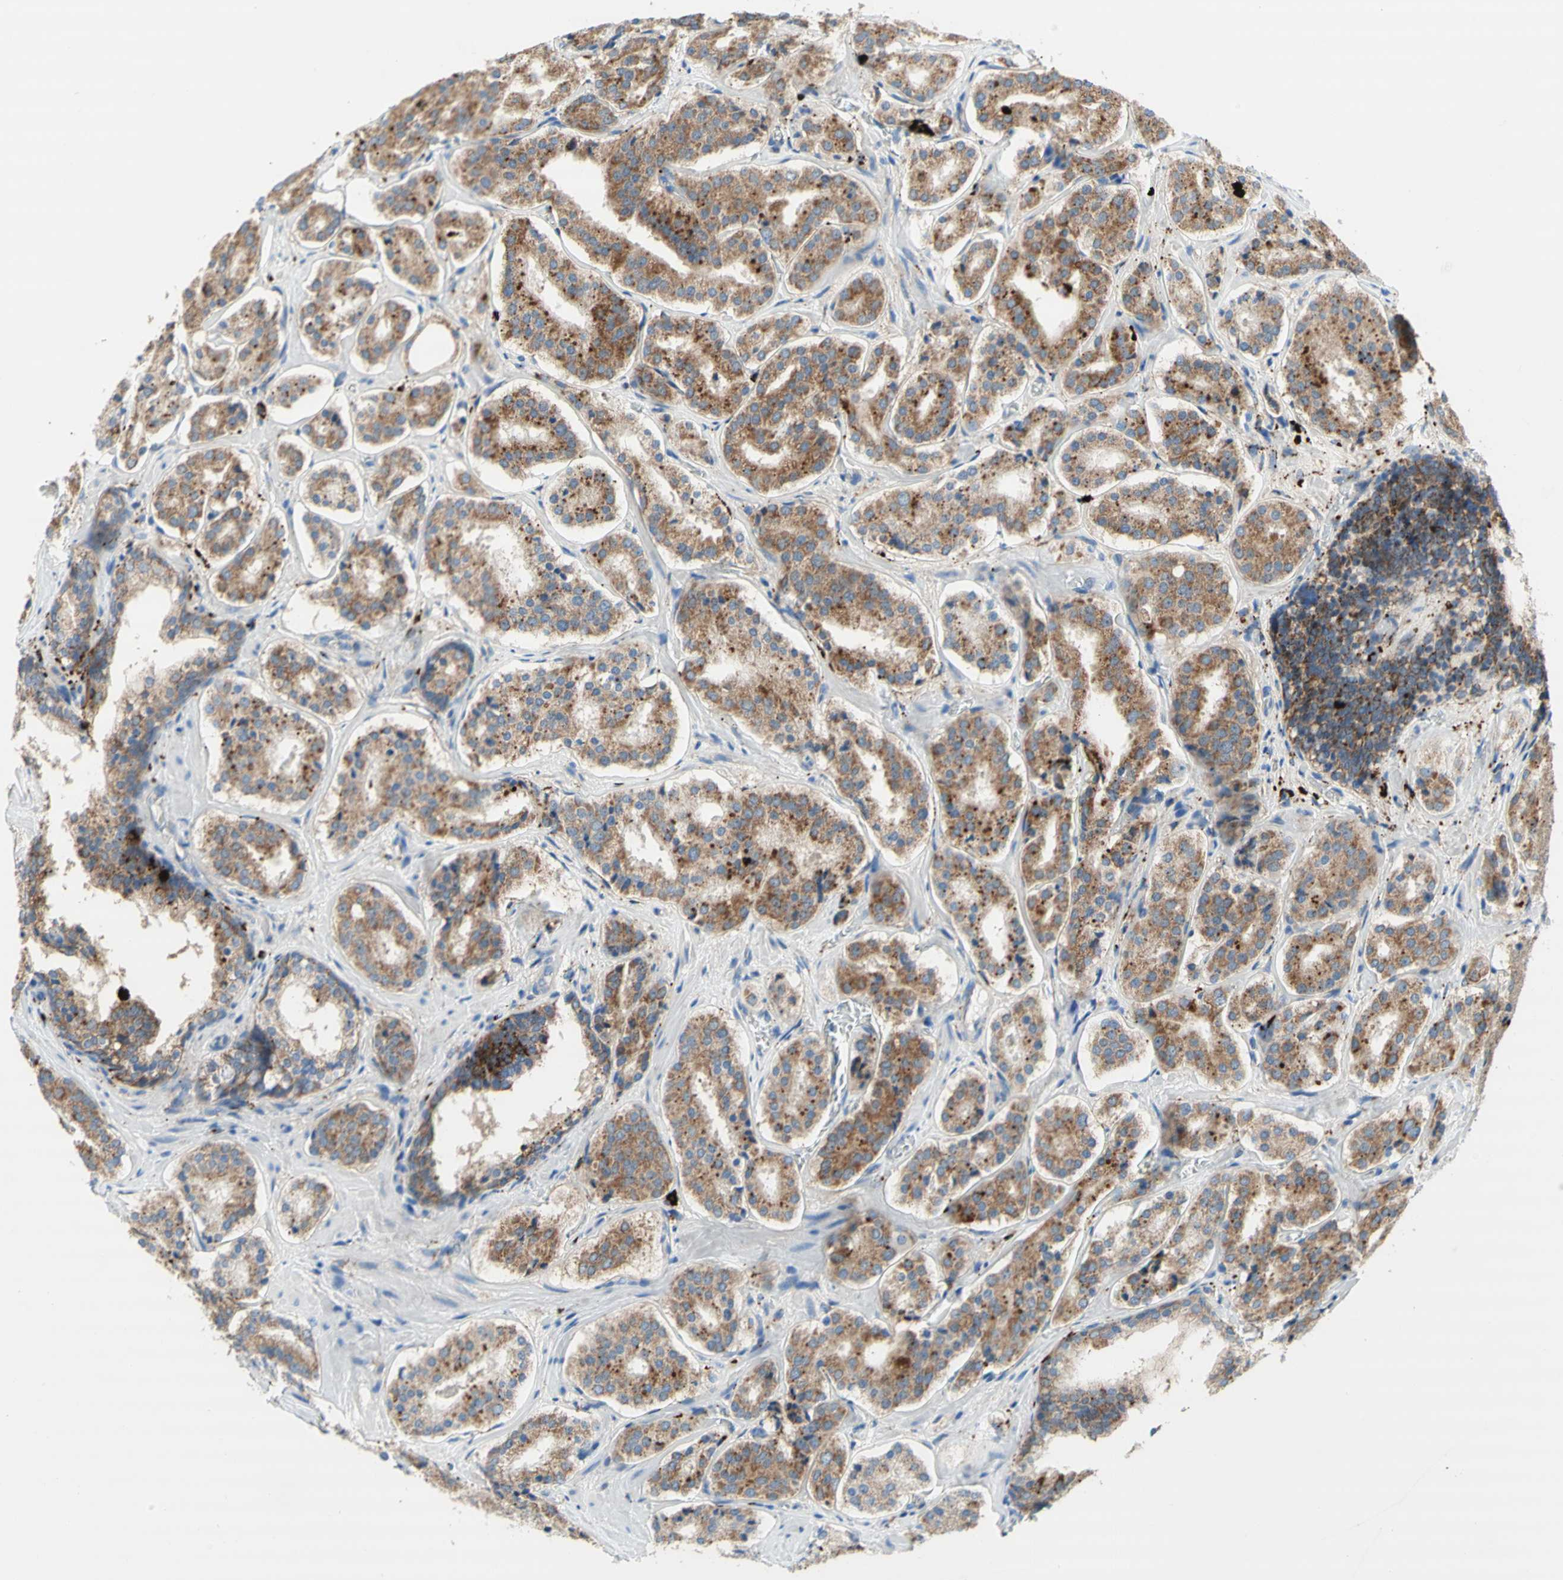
{"staining": {"intensity": "moderate", "quantity": ">75%", "location": "cytoplasmic/membranous"}, "tissue": "prostate cancer", "cell_type": "Tumor cells", "image_type": "cancer", "snomed": [{"axis": "morphology", "description": "Adenocarcinoma, High grade"}, {"axis": "topography", "description": "Prostate"}], "caption": "Immunohistochemistry (IHC) image of neoplastic tissue: high-grade adenocarcinoma (prostate) stained using immunohistochemistry exhibits medium levels of moderate protein expression localized specifically in the cytoplasmic/membranous of tumor cells, appearing as a cytoplasmic/membranous brown color.", "gene": "URB2", "patient": {"sex": "male", "age": 60}}